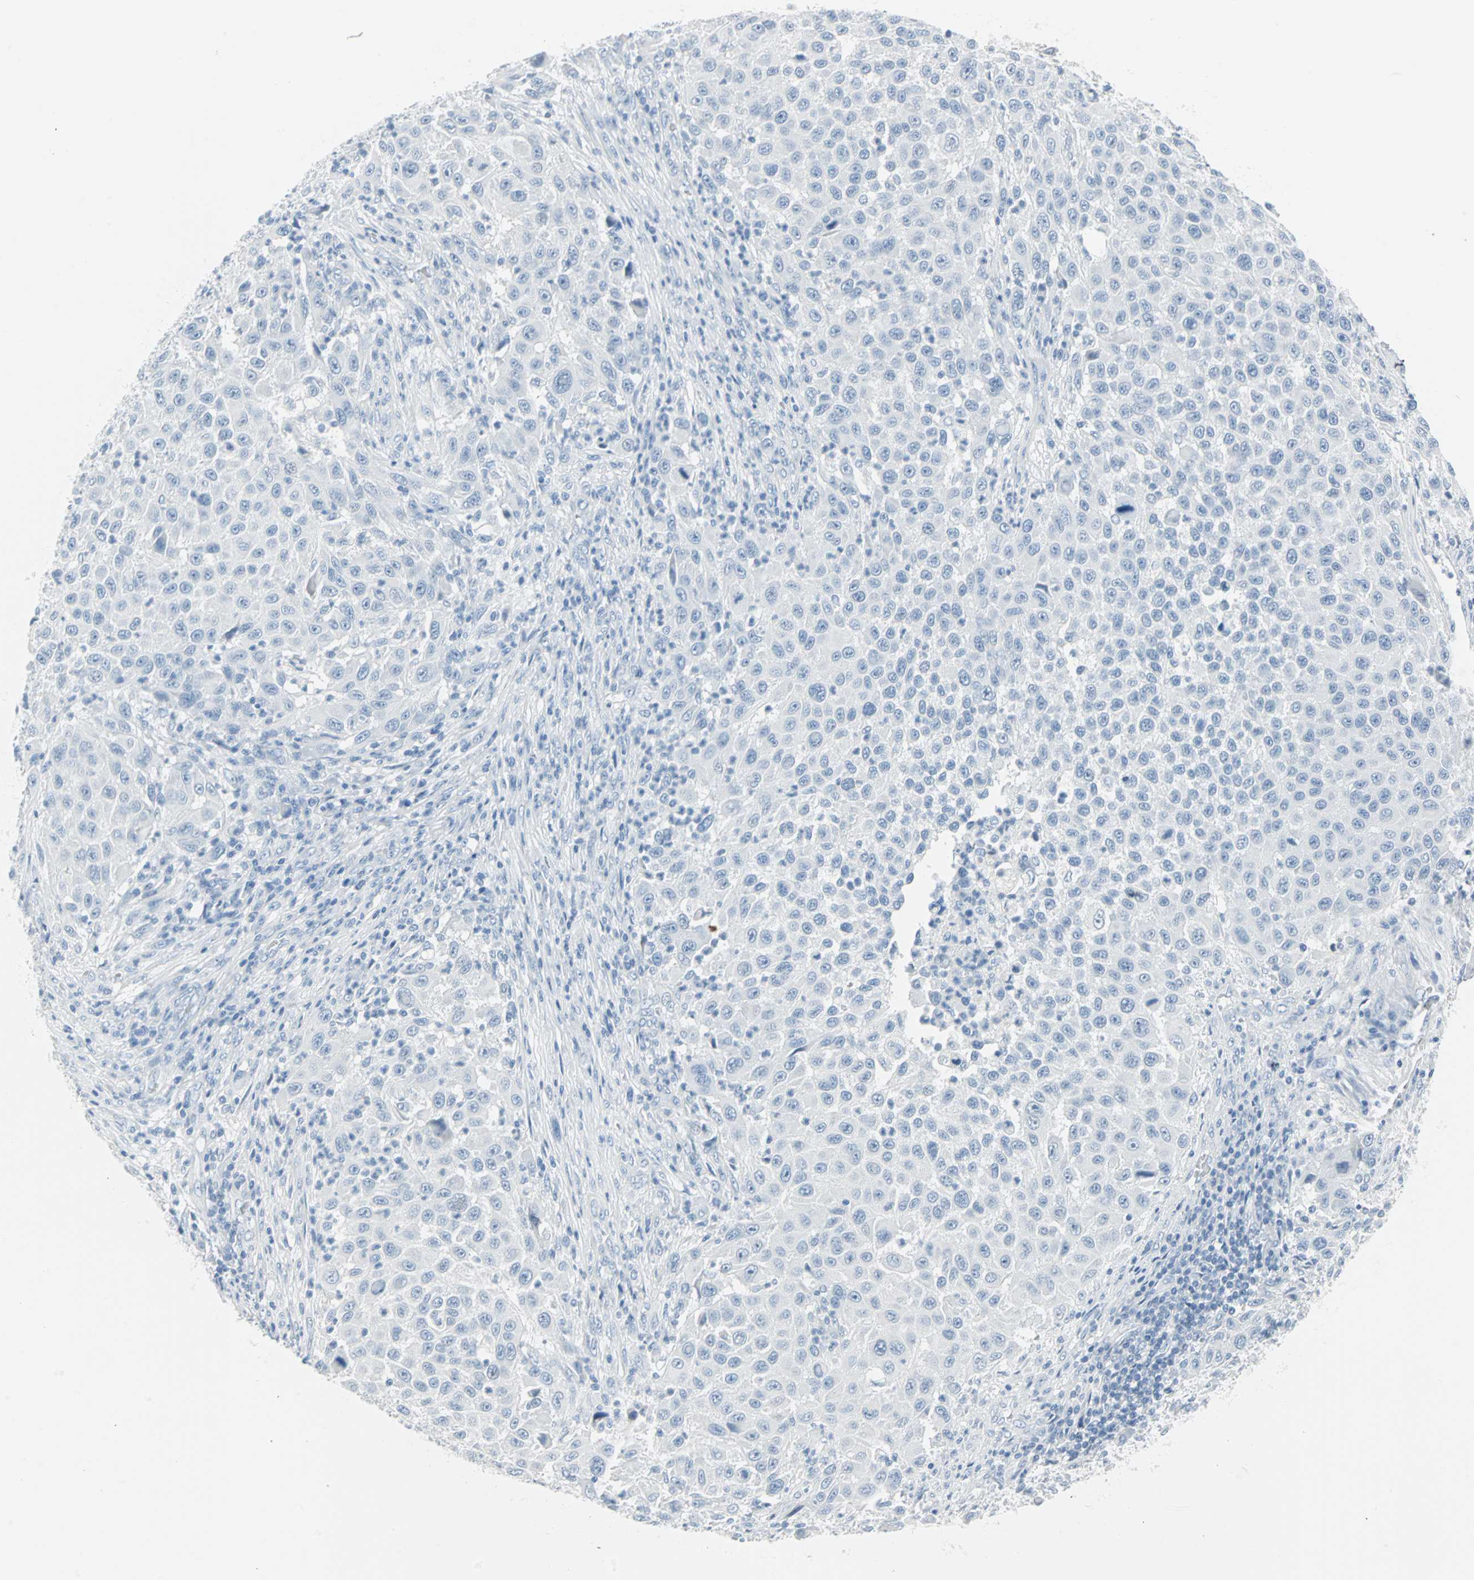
{"staining": {"intensity": "negative", "quantity": "none", "location": "none"}, "tissue": "melanoma", "cell_type": "Tumor cells", "image_type": "cancer", "snomed": [{"axis": "morphology", "description": "Malignant melanoma, Metastatic site"}, {"axis": "topography", "description": "Lymph node"}], "caption": "Immunohistochemical staining of human melanoma exhibits no significant staining in tumor cells.", "gene": "STX1A", "patient": {"sex": "male", "age": 61}}